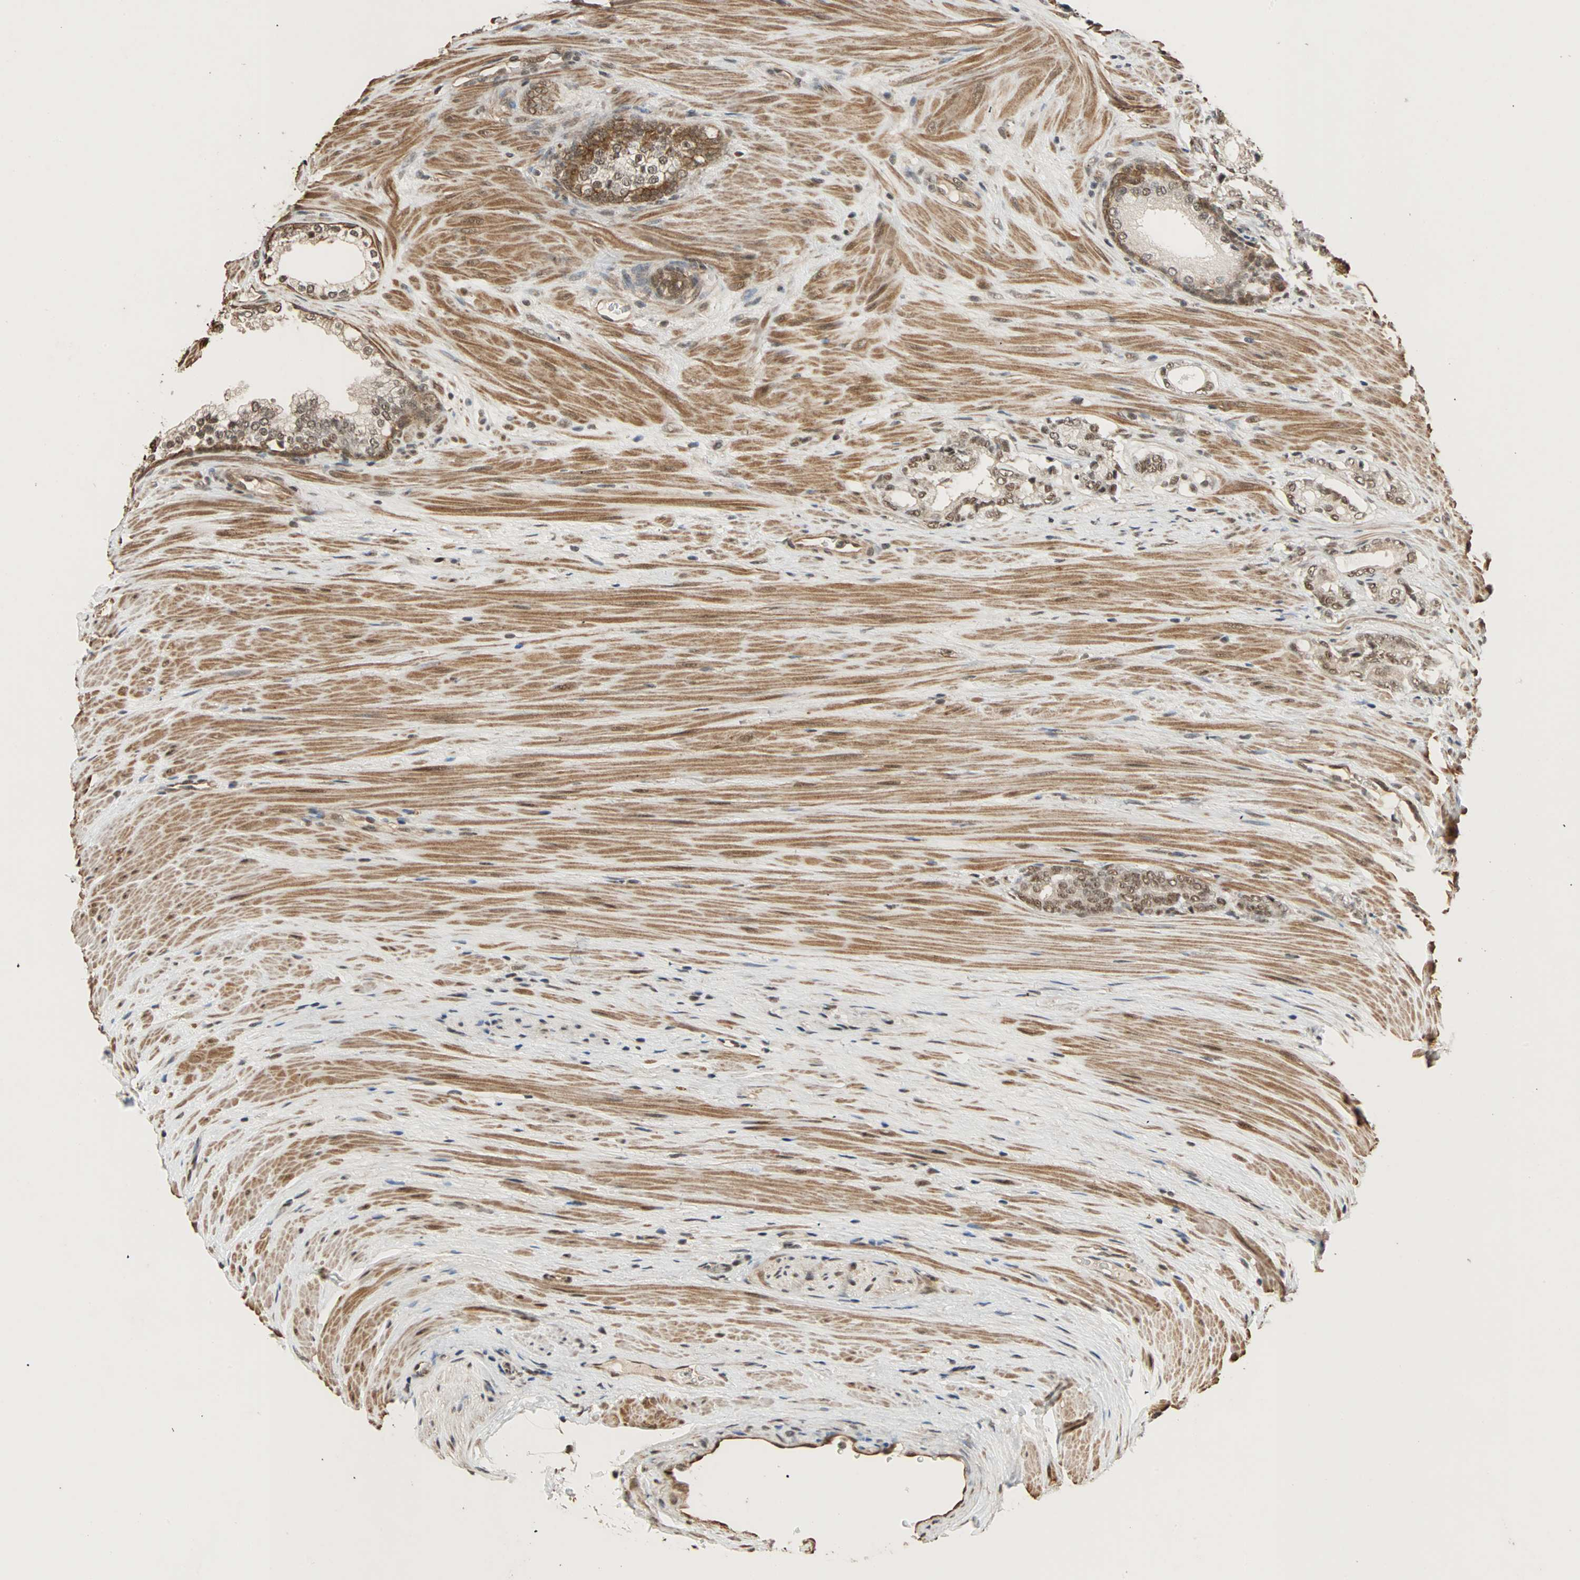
{"staining": {"intensity": "moderate", "quantity": ">75%", "location": "cytoplasmic/membranous,nuclear"}, "tissue": "prostate cancer", "cell_type": "Tumor cells", "image_type": "cancer", "snomed": [{"axis": "morphology", "description": "Adenocarcinoma, Low grade"}, {"axis": "topography", "description": "Prostate"}], "caption": "Protein staining by immunohistochemistry (IHC) displays moderate cytoplasmic/membranous and nuclear expression in about >75% of tumor cells in low-grade adenocarcinoma (prostate). The protein is stained brown, and the nuclei are stained in blue (DAB IHC with brightfield microscopy, high magnification).", "gene": "CDC5L", "patient": {"sex": "male", "age": 58}}